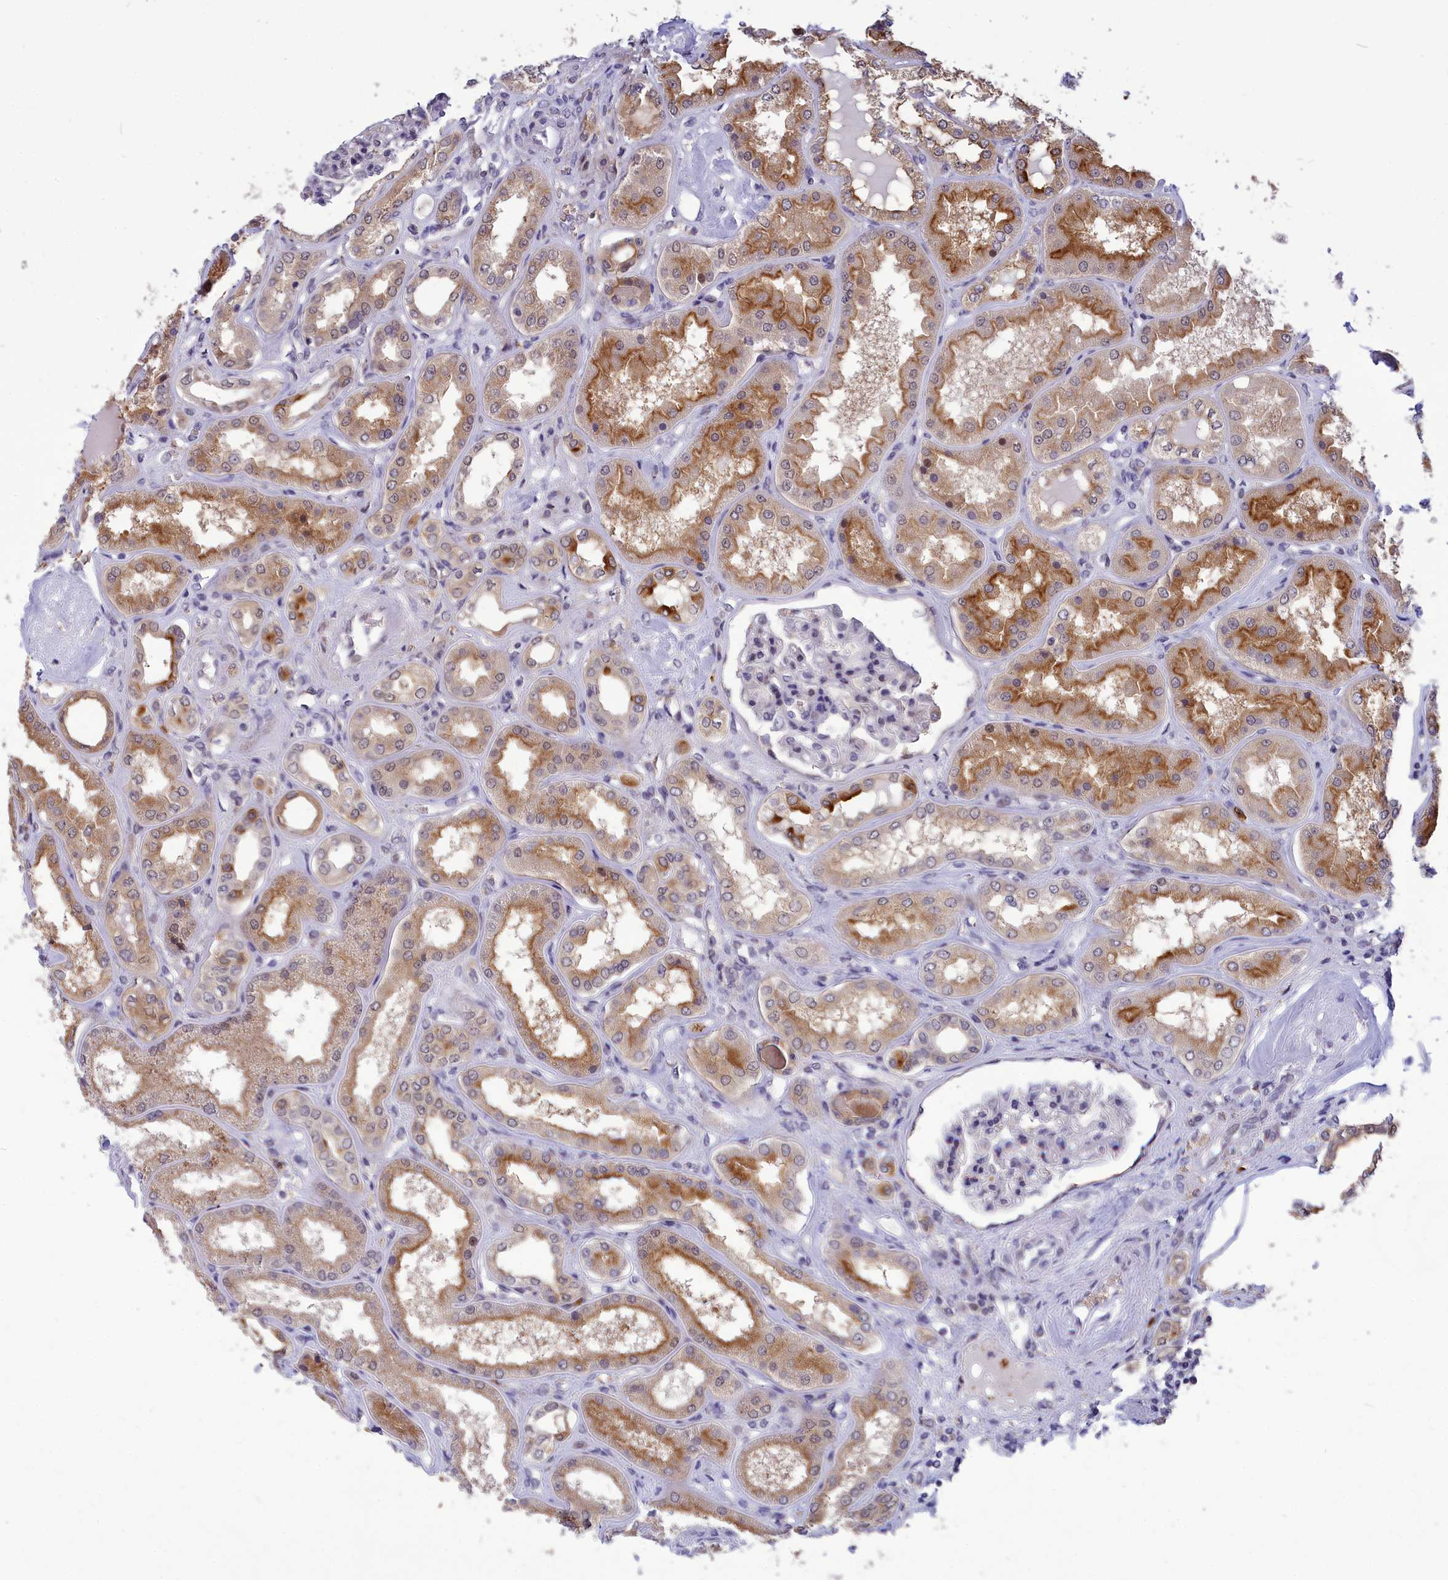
{"staining": {"intensity": "negative", "quantity": "none", "location": "none"}, "tissue": "kidney", "cell_type": "Cells in glomeruli", "image_type": "normal", "snomed": [{"axis": "morphology", "description": "Normal tissue, NOS"}, {"axis": "topography", "description": "Kidney"}], "caption": "Cells in glomeruli show no significant positivity in benign kidney.", "gene": "KCTD14", "patient": {"sex": "female", "age": 56}}